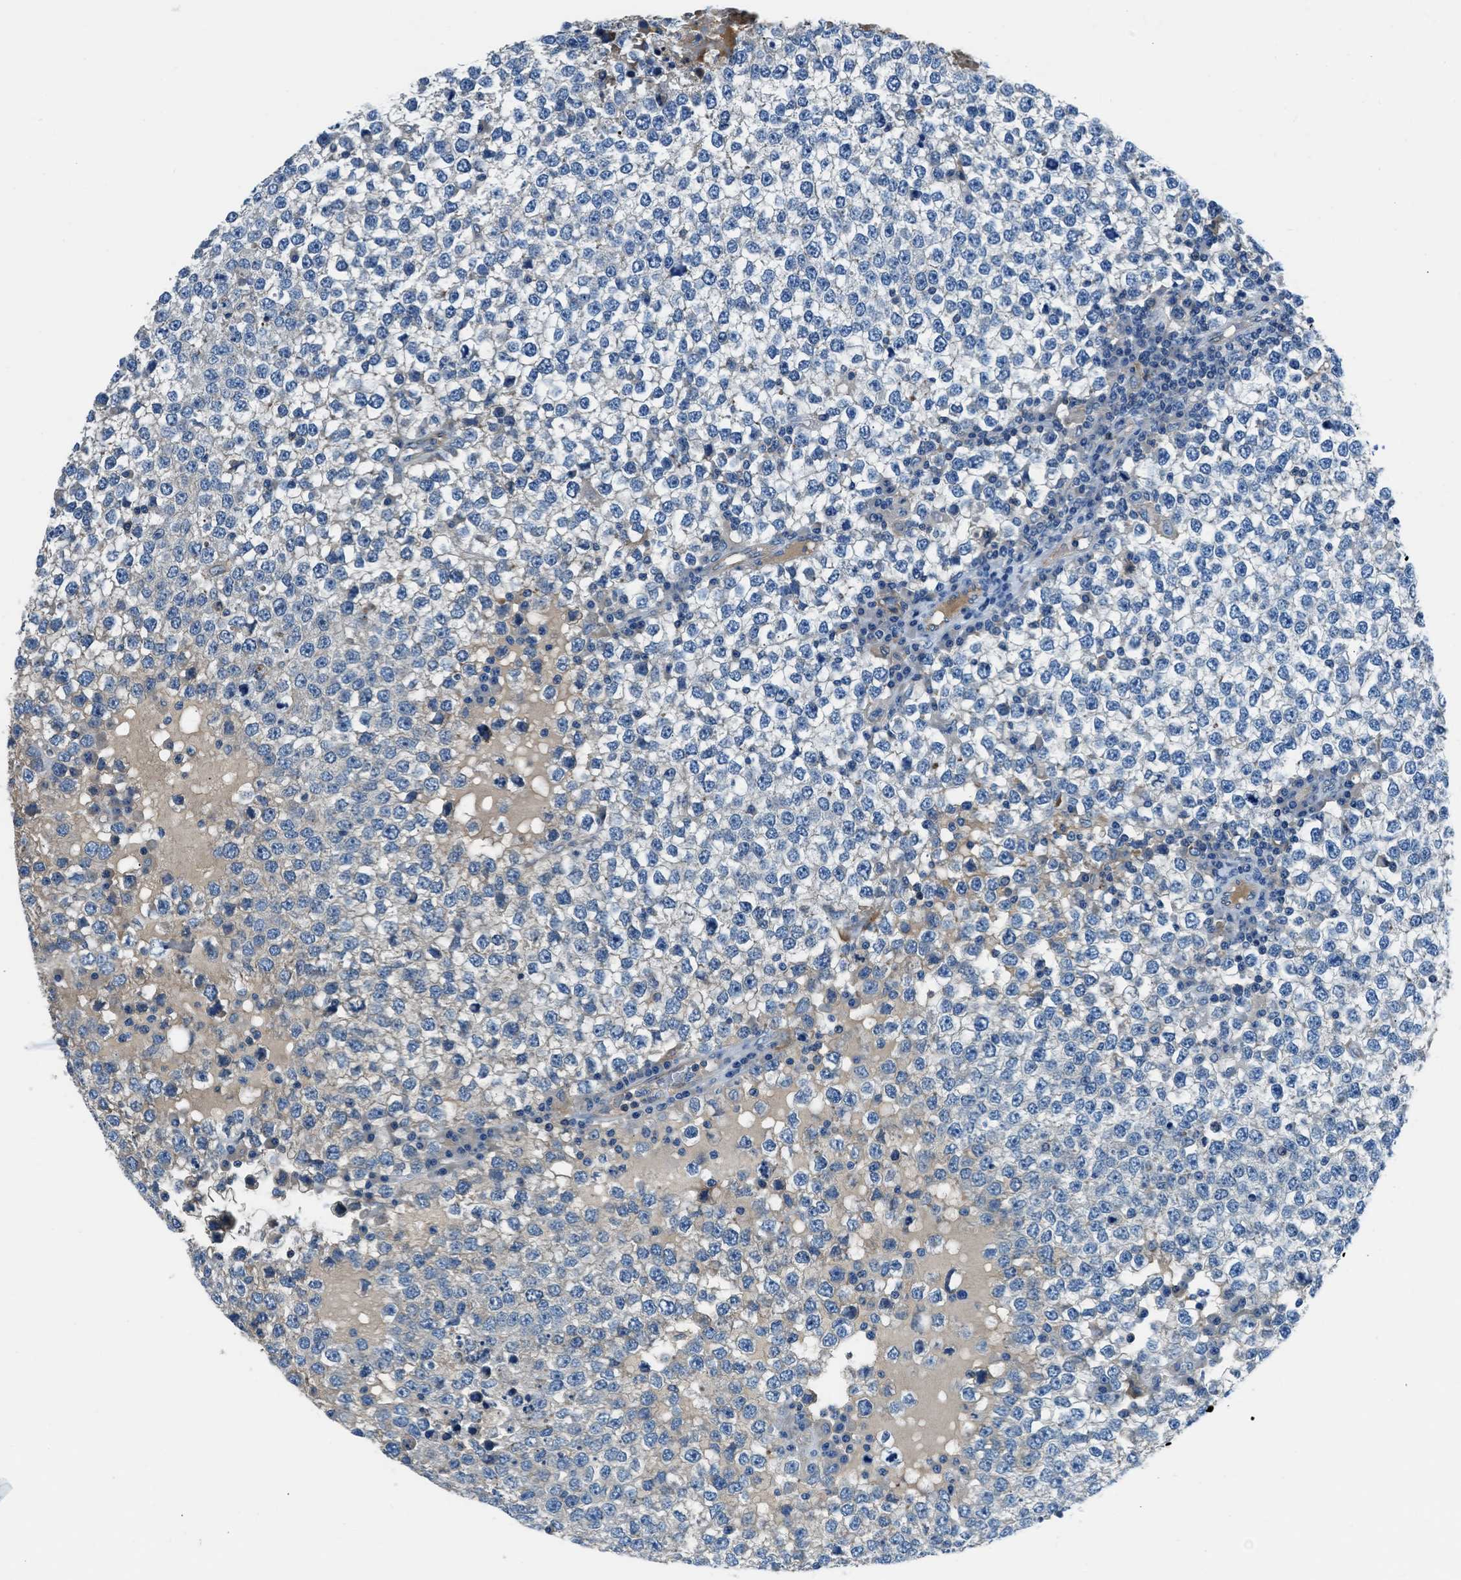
{"staining": {"intensity": "negative", "quantity": "none", "location": "none"}, "tissue": "testis cancer", "cell_type": "Tumor cells", "image_type": "cancer", "snomed": [{"axis": "morphology", "description": "Seminoma, NOS"}, {"axis": "topography", "description": "Testis"}], "caption": "A histopathology image of testis cancer stained for a protein reveals no brown staining in tumor cells. (DAB (3,3'-diaminobenzidine) IHC, high magnification).", "gene": "SLC38A6", "patient": {"sex": "male", "age": 65}}